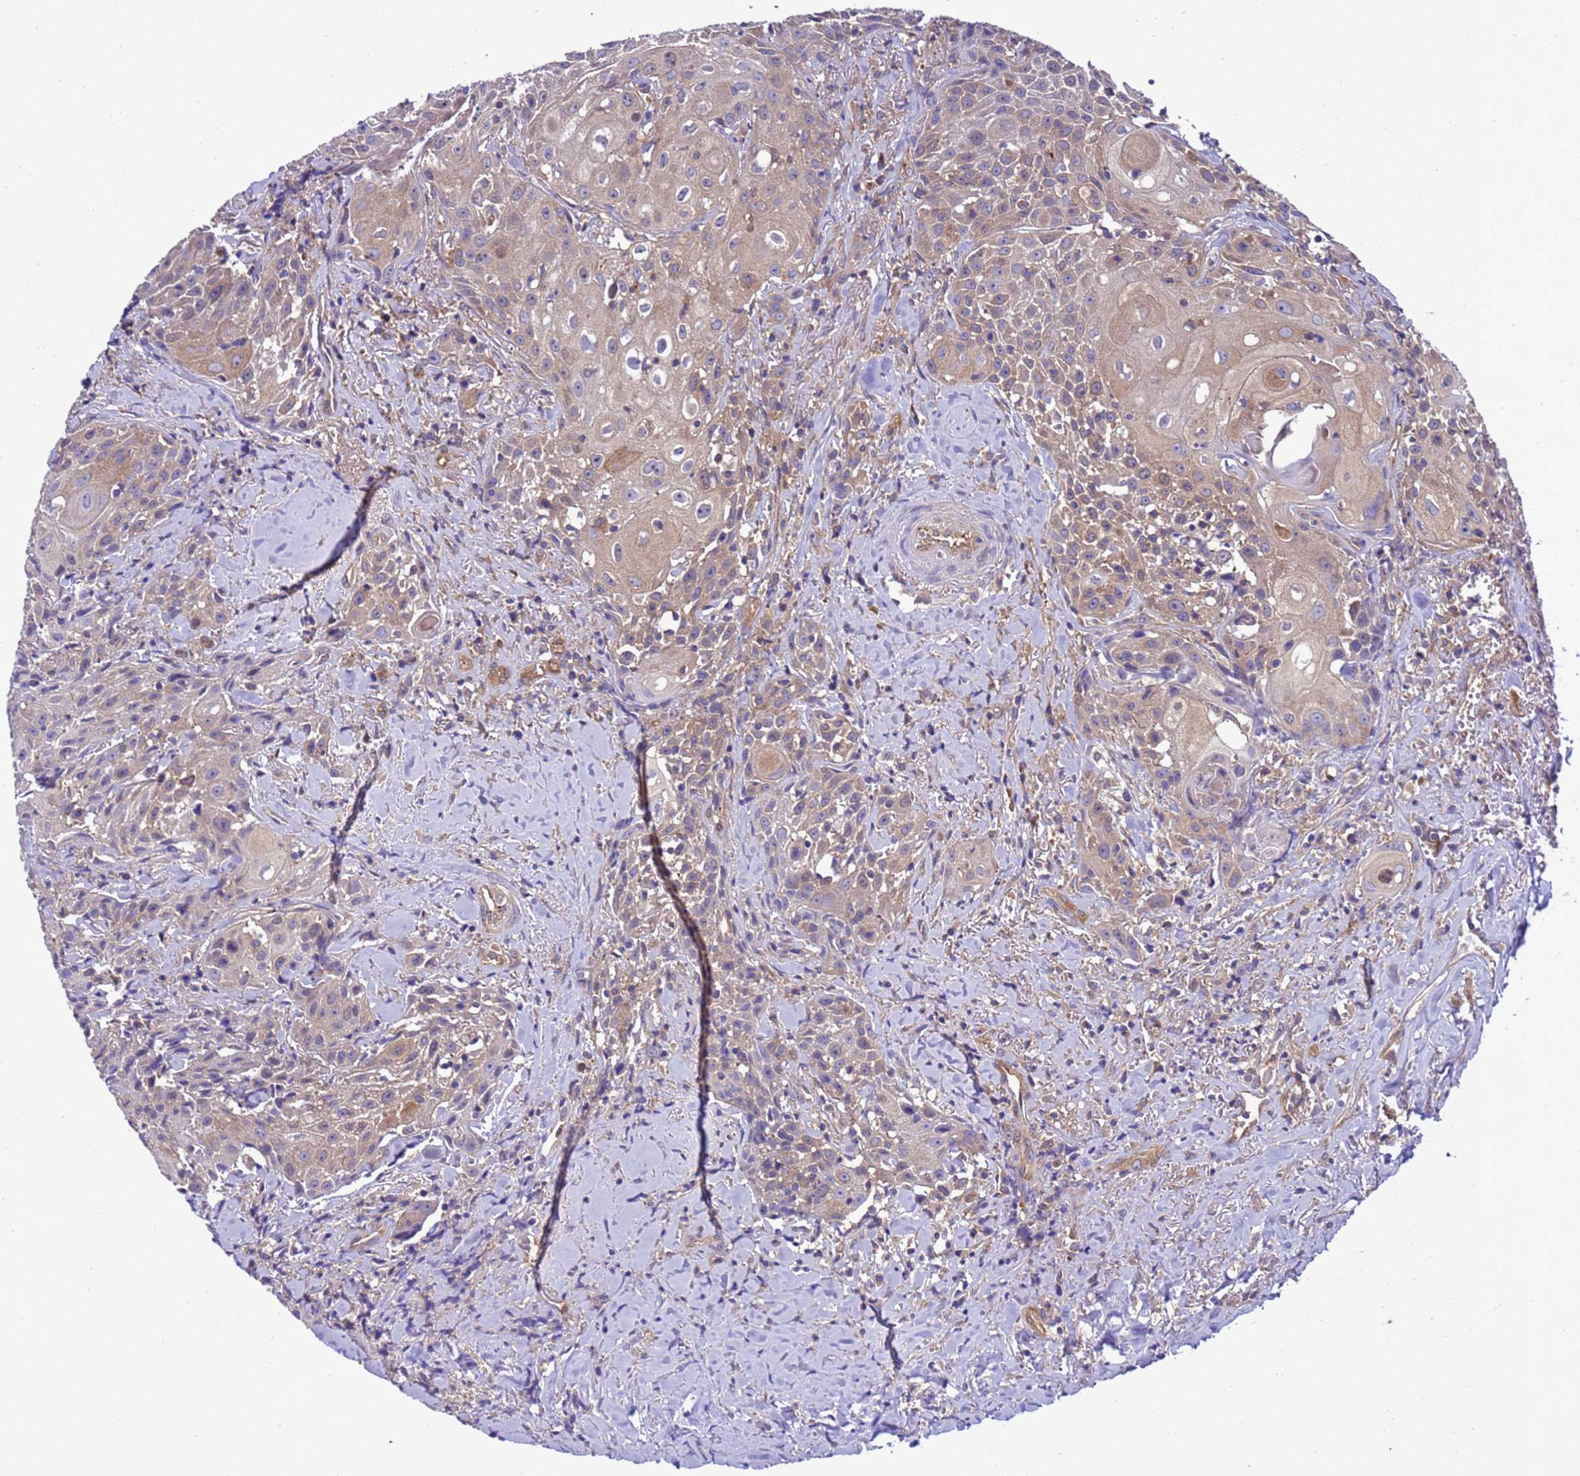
{"staining": {"intensity": "weak", "quantity": "25%-75%", "location": "cytoplasmic/membranous"}, "tissue": "head and neck cancer", "cell_type": "Tumor cells", "image_type": "cancer", "snomed": [{"axis": "morphology", "description": "Squamous cell carcinoma, NOS"}, {"axis": "topography", "description": "Oral tissue"}, {"axis": "topography", "description": "Head-Neck"}], "caption": "Human head and neck cancer stained with a protein marker displays weak staining in tumor cells.", "gene": "RABEP2", "patient": {"sex": "female", "age": 82}}